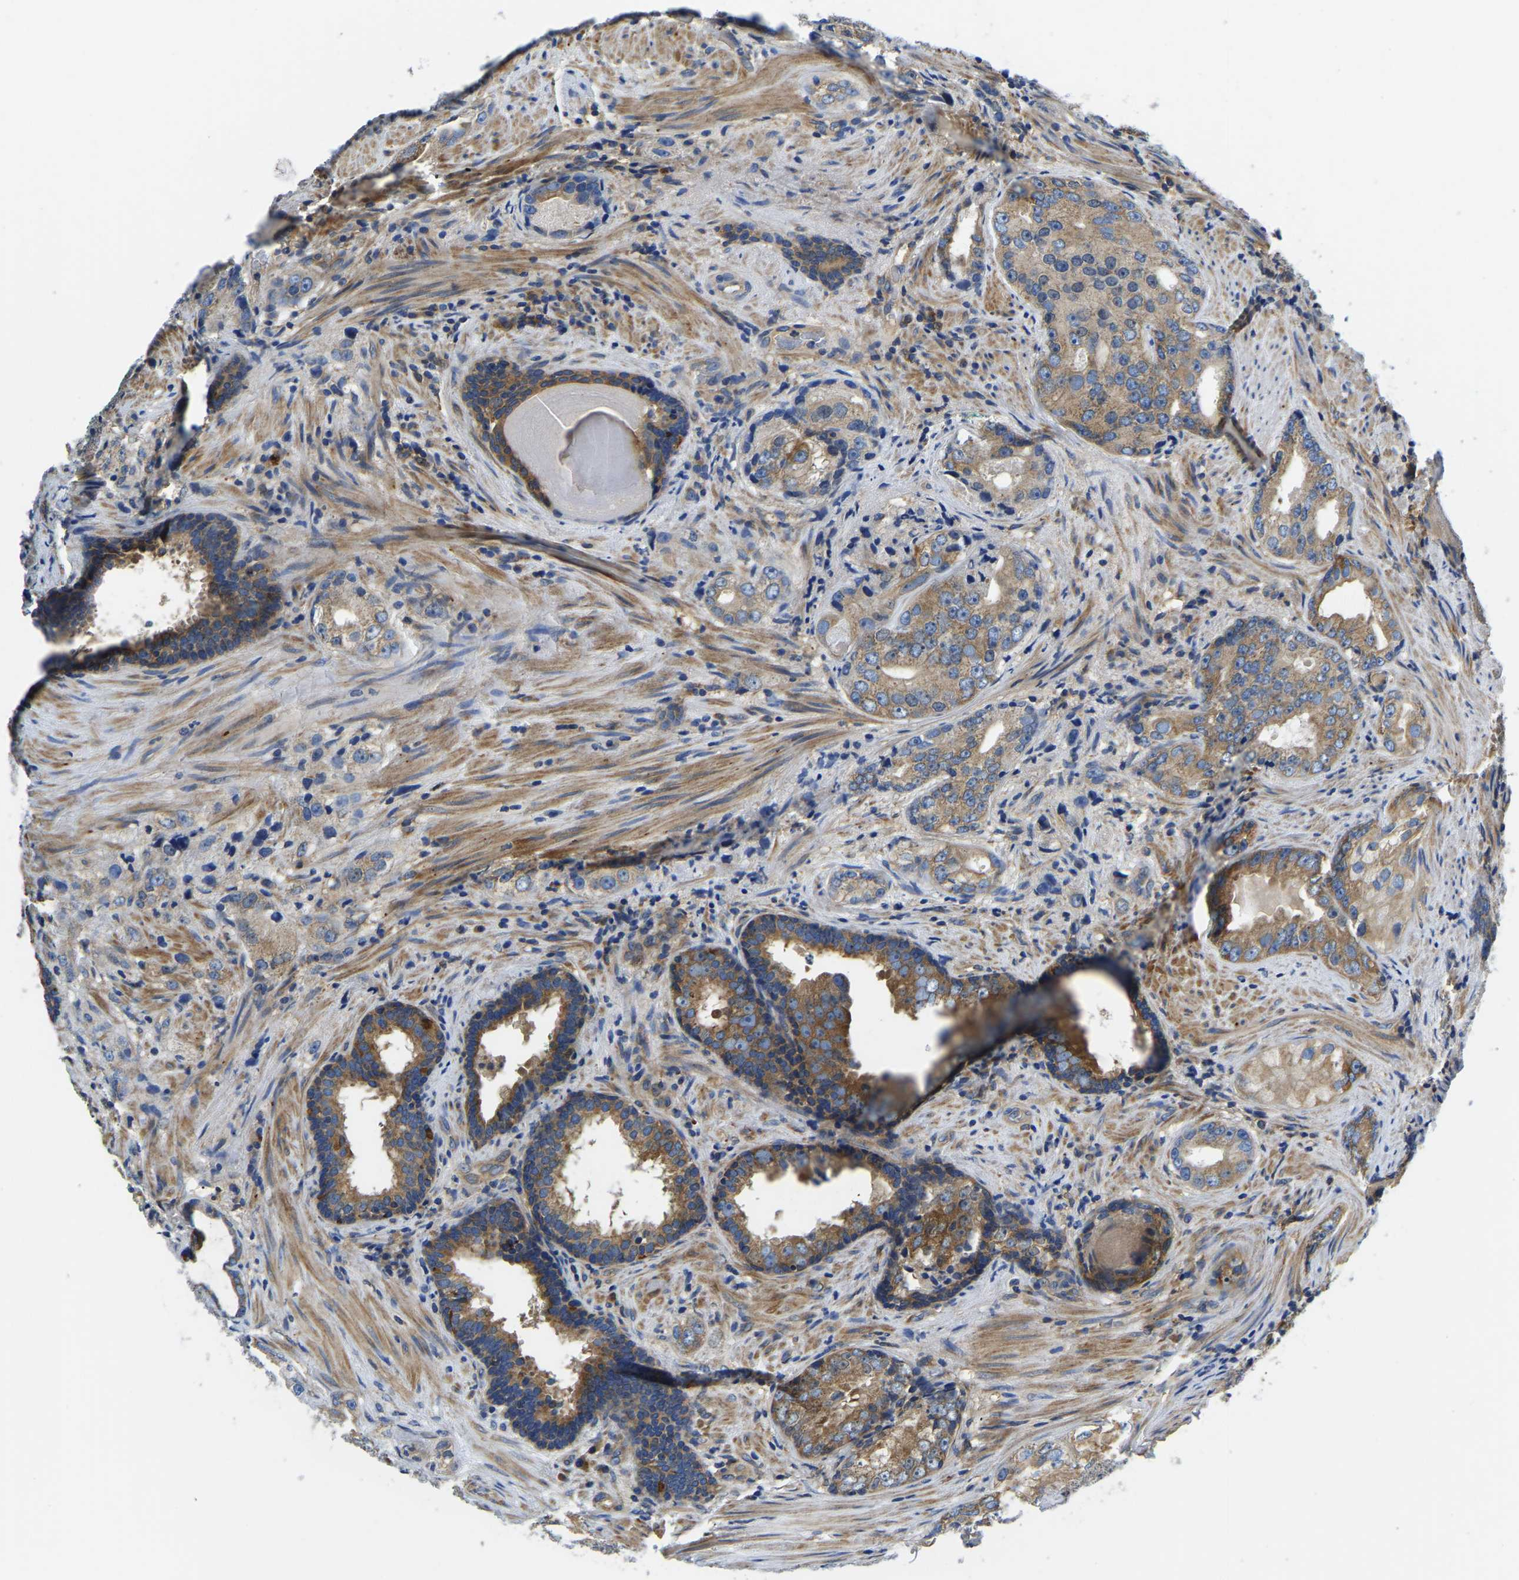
{"staining": {"intensity": "moderate", "quantity": ">75%", "location": "cytoplasmic/membranous"}, "tissue": "prostate cancer", "cell_type": "Tumor cells", "image_type": "cancer", "snomed": [{"axis": "morphology", "description": "Adenocarcinoma, High grade"}, {"axis": "topography", "description": "Prostate"}], "caption": "The immunohistochemical stain labels moderate cytoplasmic/membranous expression in tumor cells of prostate cancer tissue. The protein is stained brown, and the nuclei are stained in blue (DAB IHC with brightfield microscopy, high magnification).", "gene": "STAT2", "patient": {"sex": "male", "age": 66}}